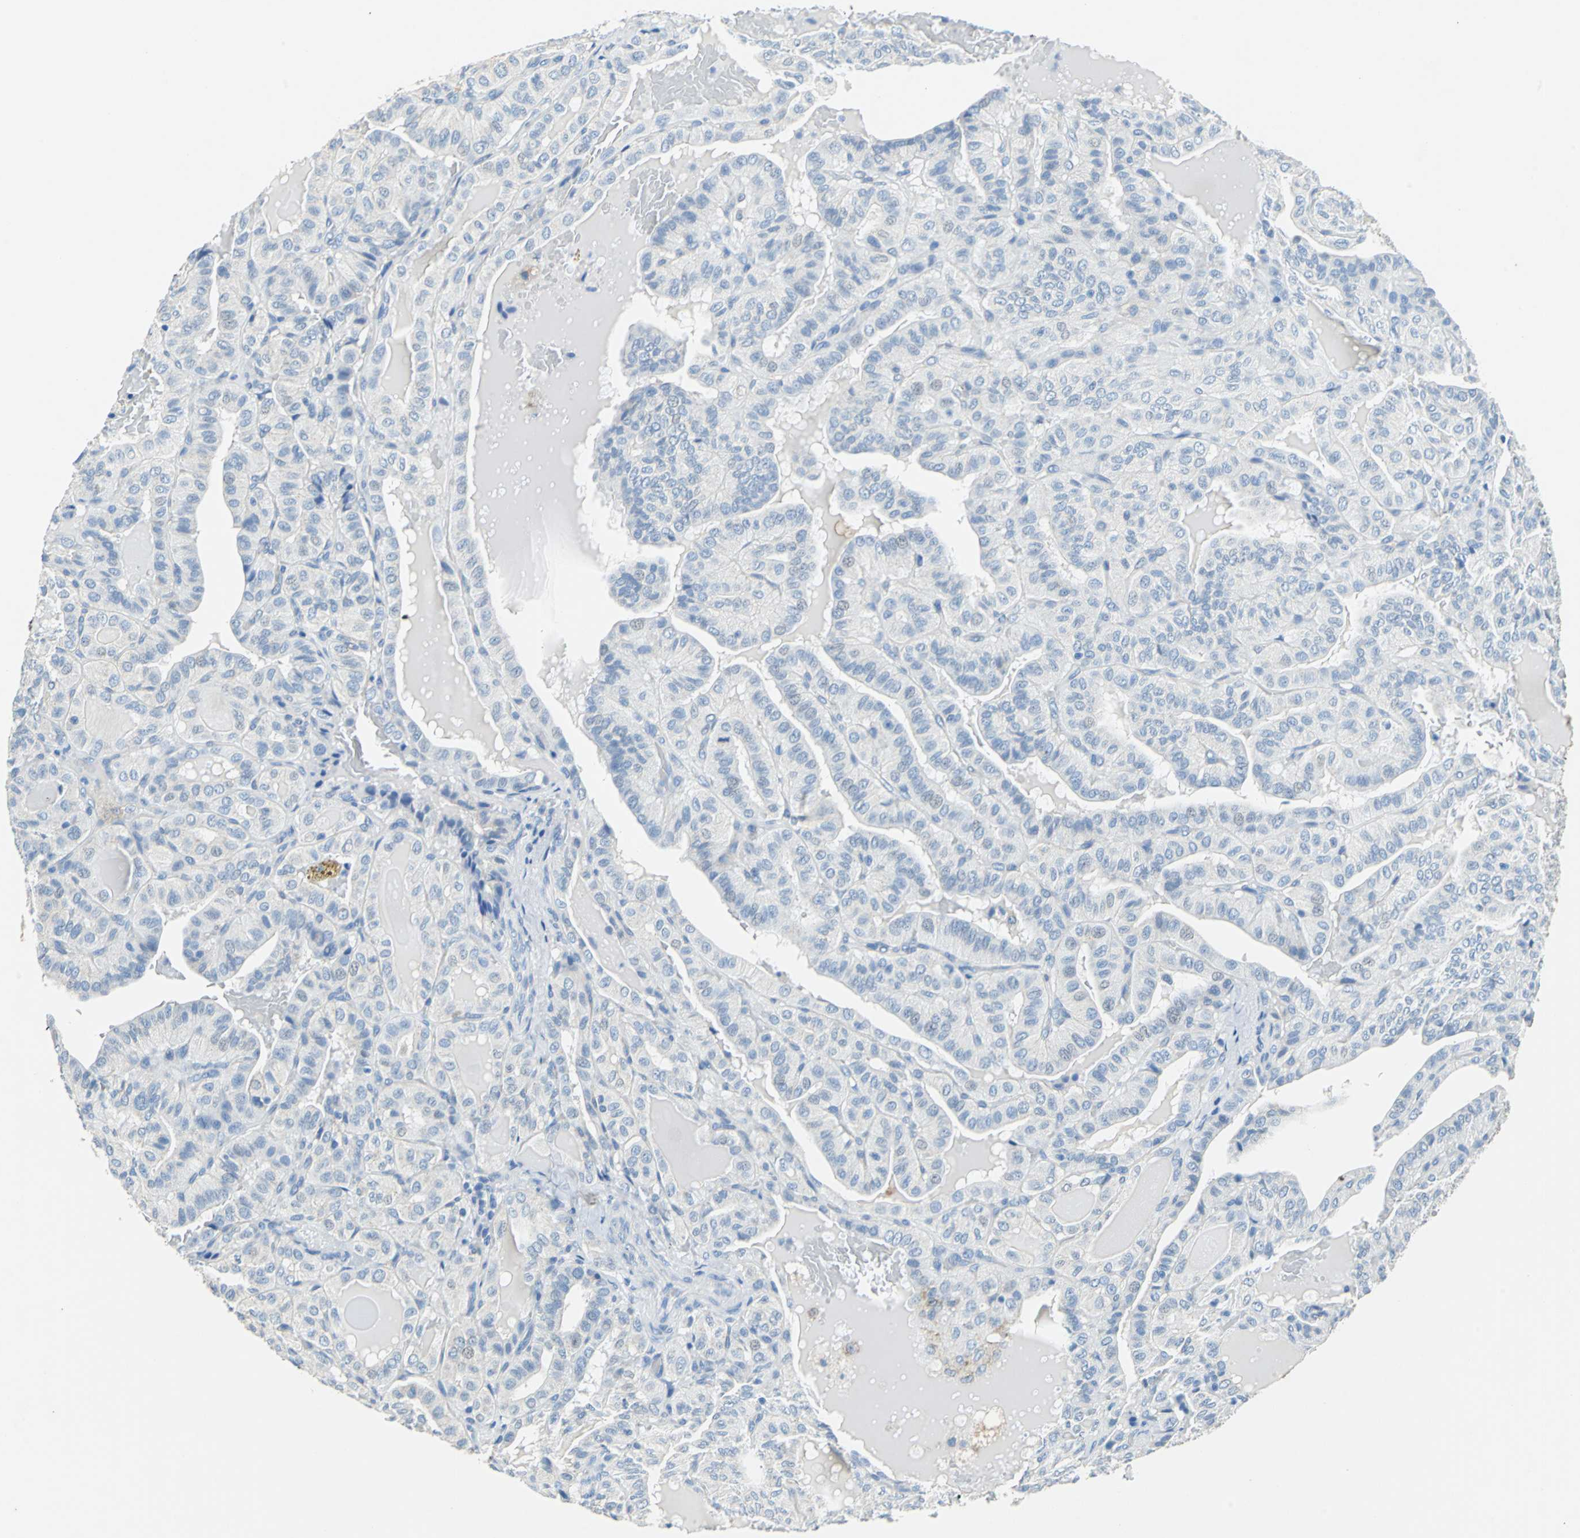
{"staining": {"intensity": "negative", "quantity": "none", "location": "none"}, "tissue": "thyroid cancer", "cell_type": "Tumor cells", "image_type": "cancer", "snomed": [{"axis": "morphology", "description": "Papillary adenocarcinoma, NOS"}, {"axis": "topography", "description": "Thyroid gland"}], "caption": "Tumor cells show no significant positivity in thyroid papillary adenocarcinoma.", "gene": "TEX264", "patient": {"sex": "male", "age": 77}}